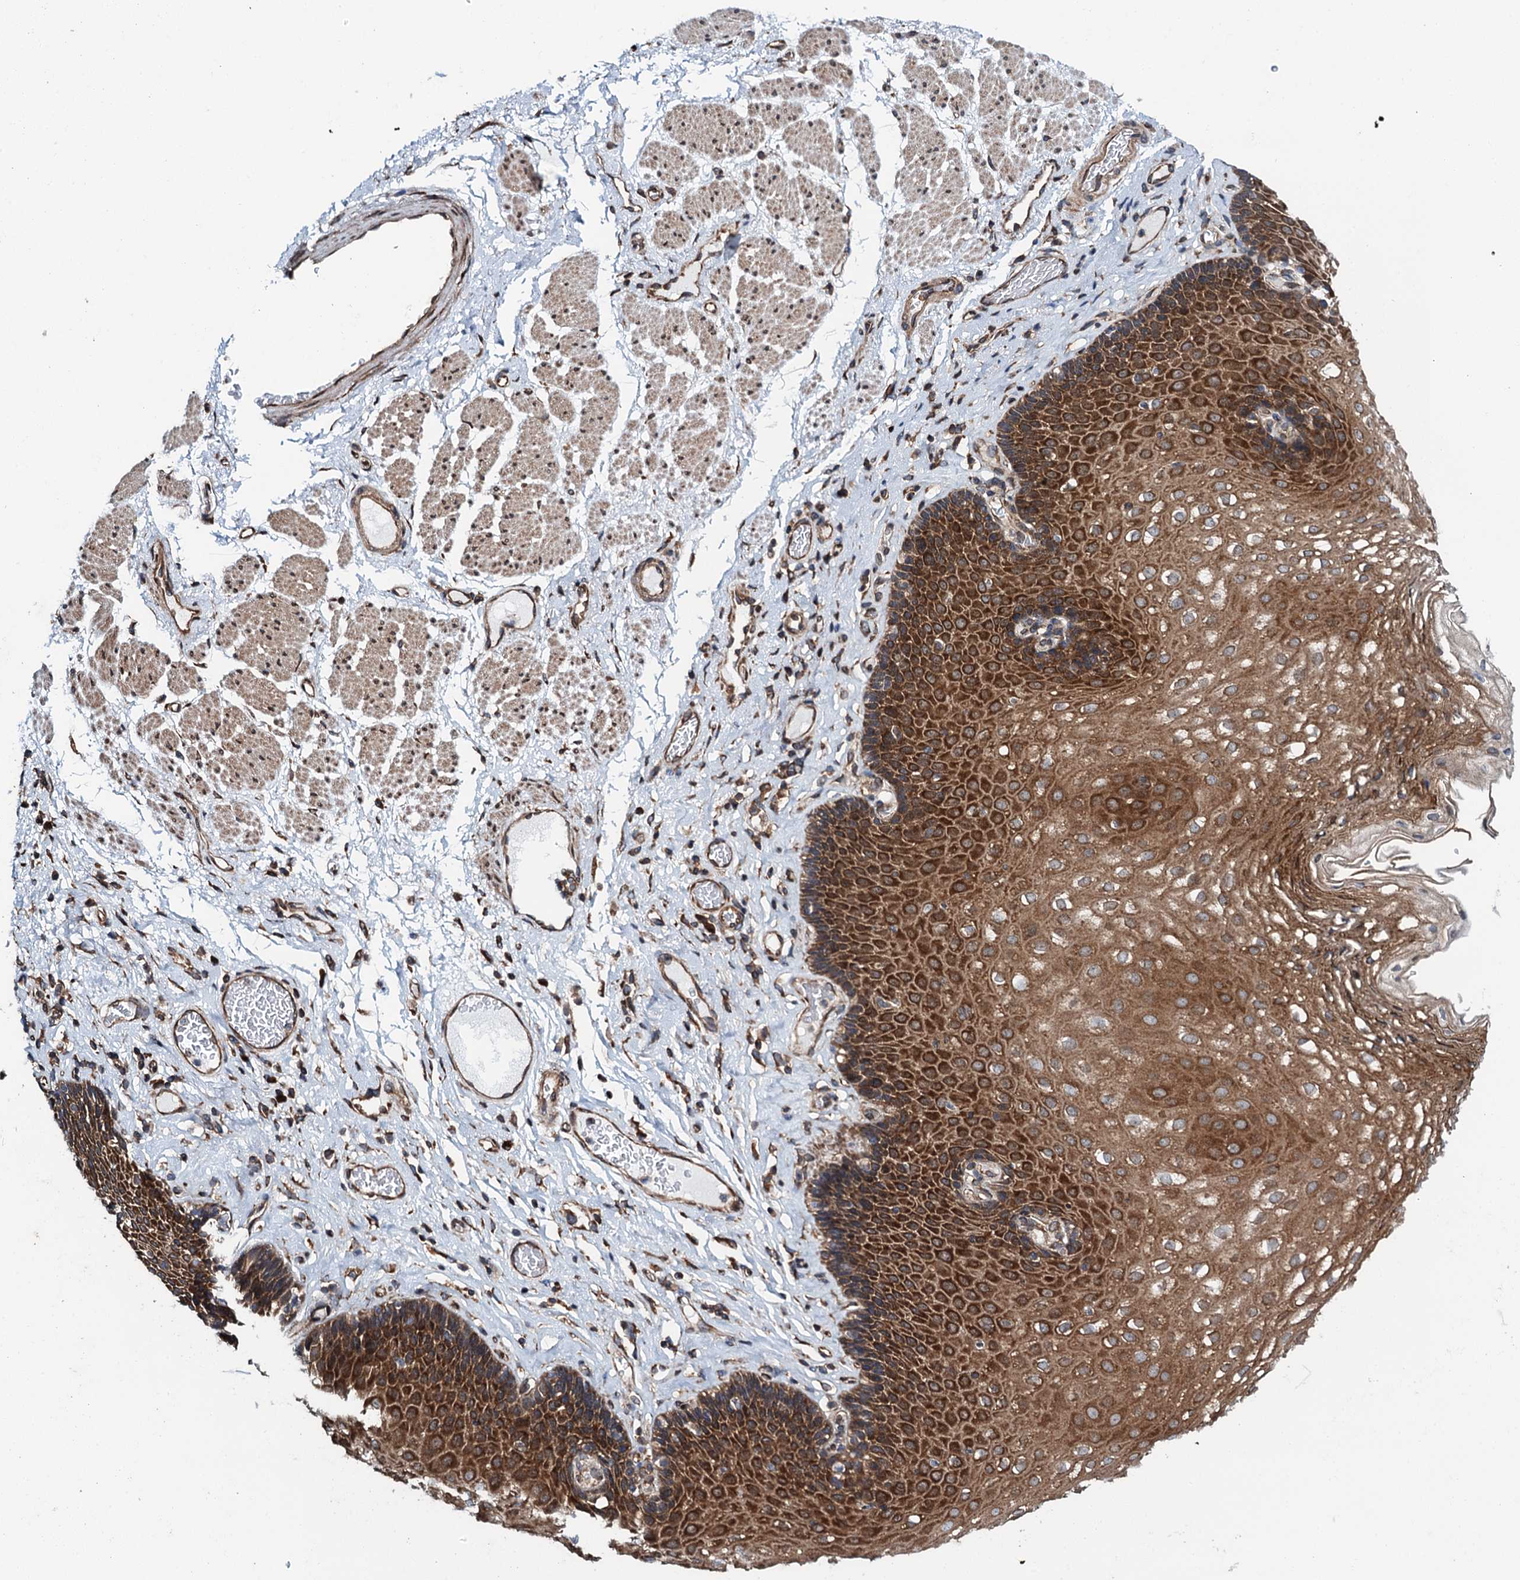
{"staining": {"intensity": "strong", "quantity": ">75%", "location": "cytoplasmic/membranous"}, "tissue": "esophagus", "cell_type": "Squamous epithelial cells", "image_type": "normal", "snomed": [{"axis": "morphology", "description": "Normal tissue, NOS"}, {"axis": "topography", "description": "Esophagus"}], "caption": "Strong cytoplasmic/membranous expression for a protein is present in about >75% of squamous epithelial cells of benign esophagus using IHC.", "gene": "MDM1", "patient": {"sex": "female", "age": 66}}